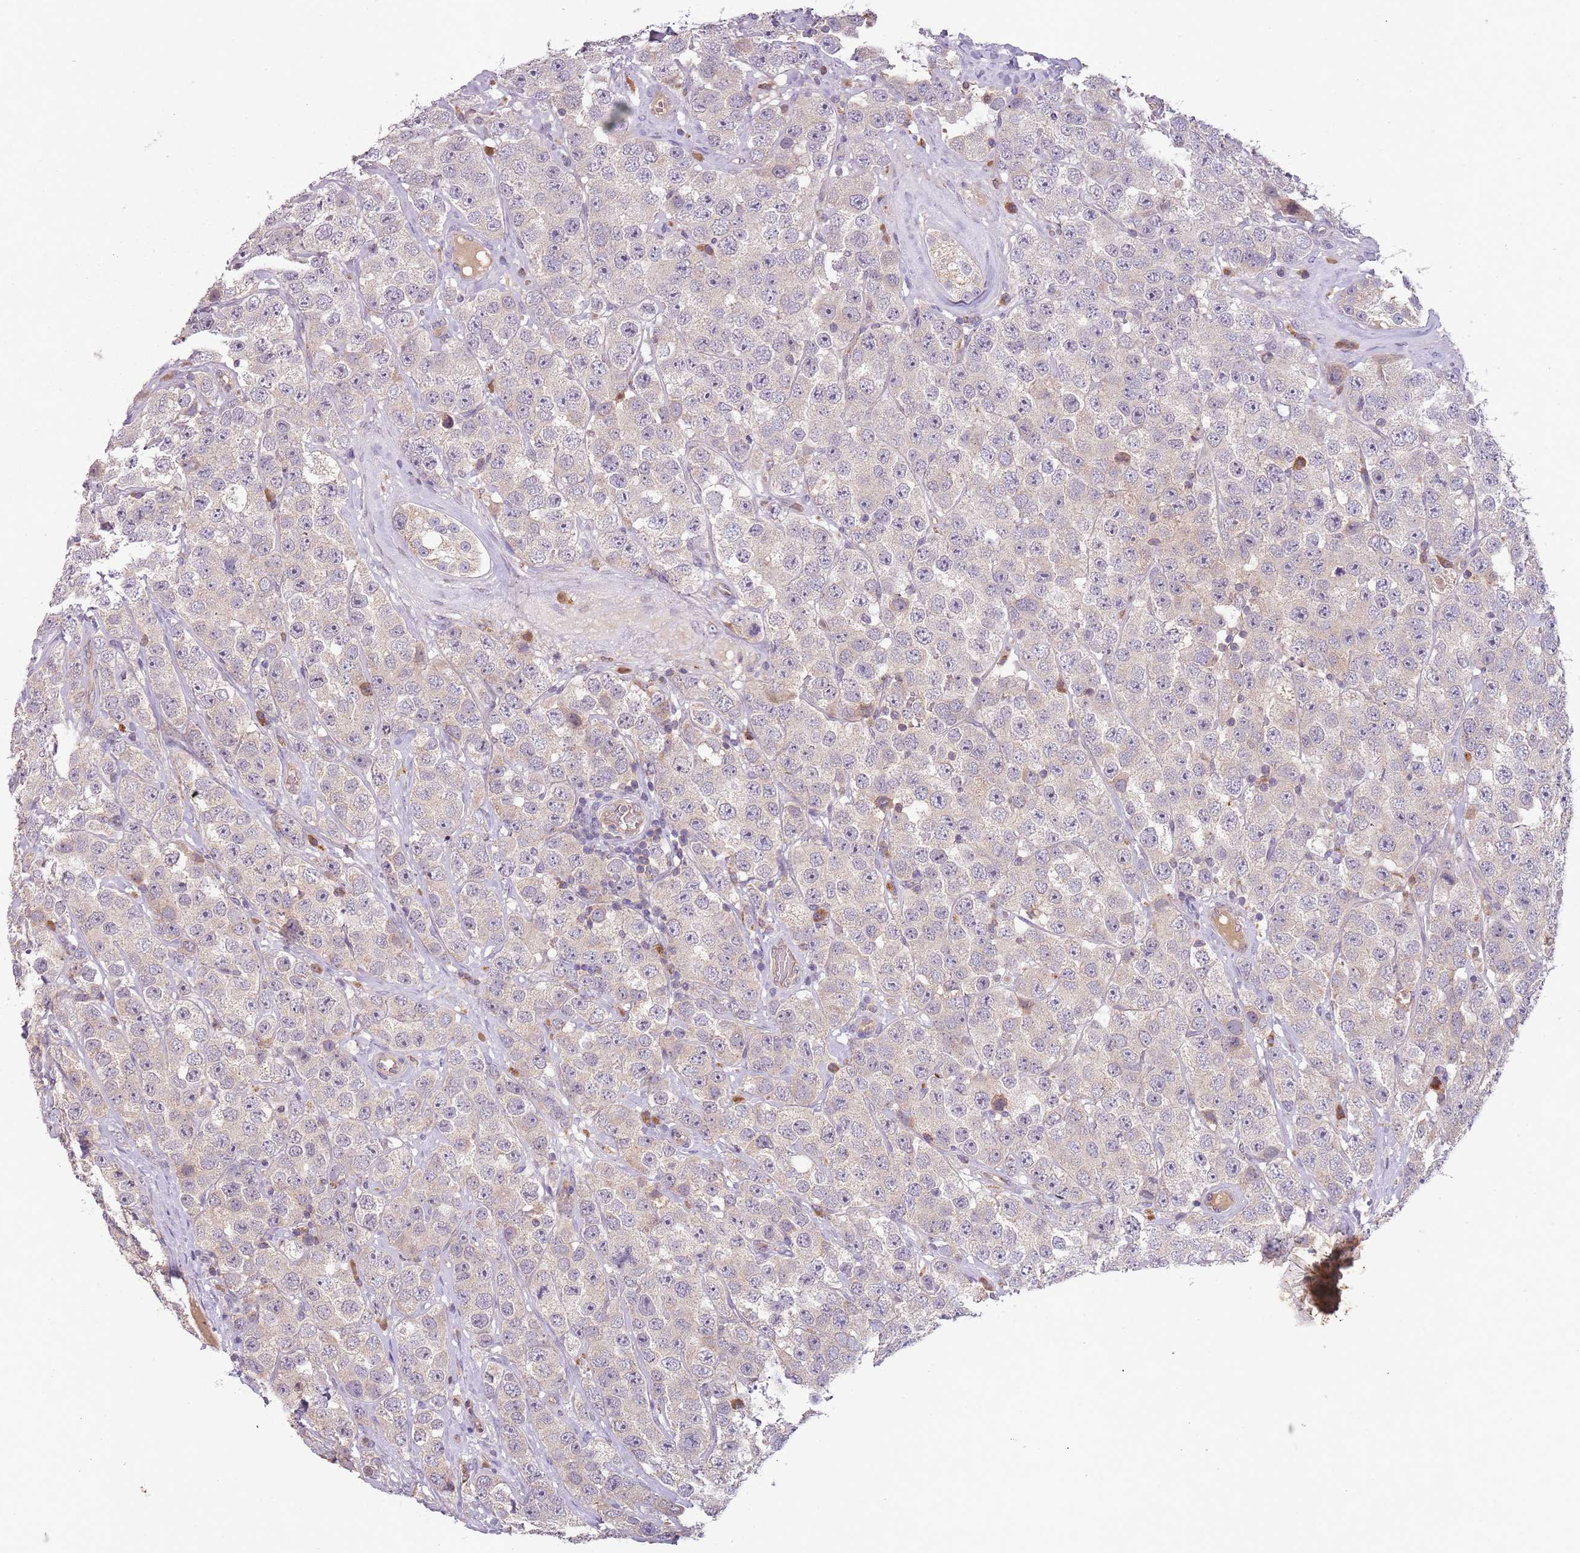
{"staining": {"intensity": "negative", "quantity": "none", "location": "none"}, "tissue": "testis cancer", "cell_type": "Tumor cells", "image_type": "cancer", "snomed": [{"axis": "morphology", "description": "Seminoma, NOS"}, {"axis": "topography", "description": "Testis"}], "caption": "Tumor cells show no significant staining in testis cancer (seminoma).", "gene": "FECH", "patient": {"sex": "male", "age": 28}}